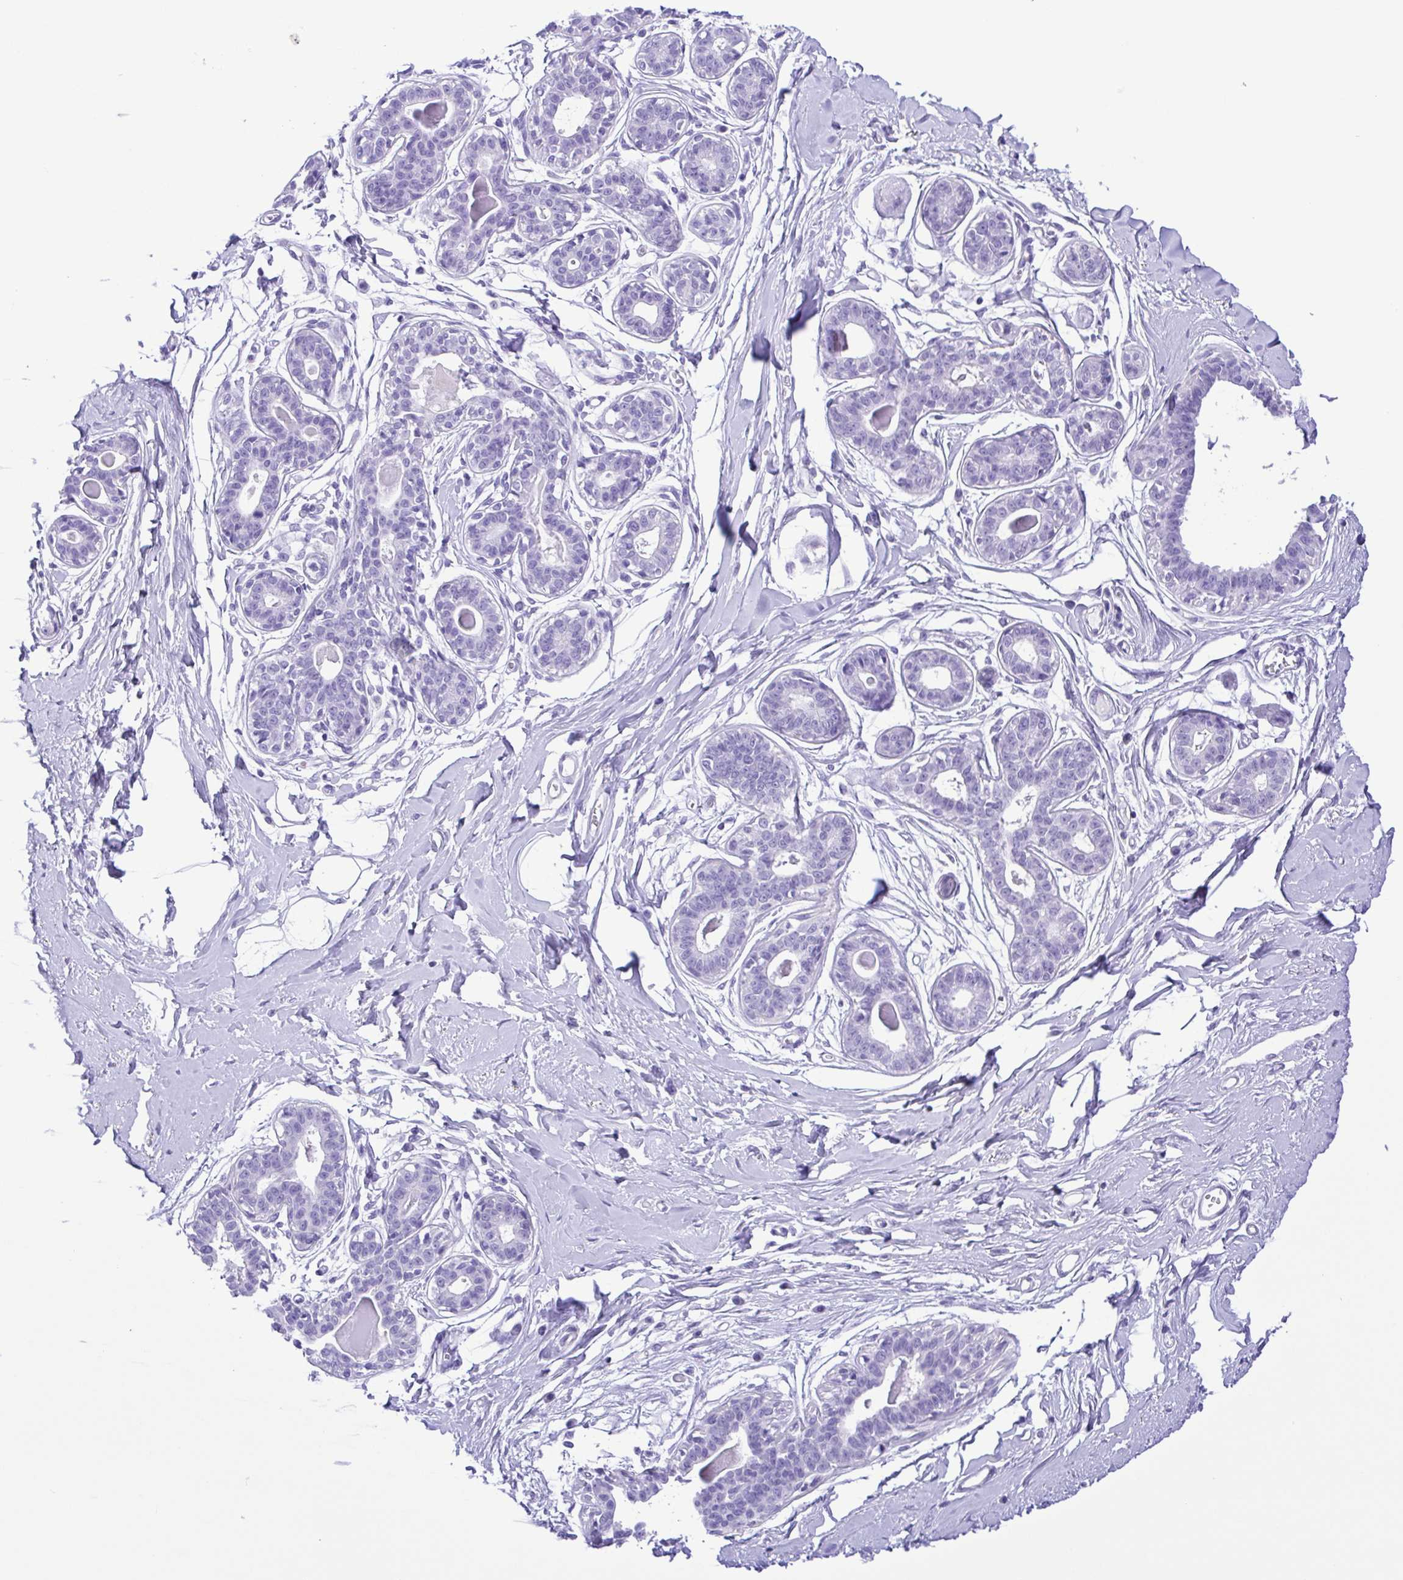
{"staining": {"intensity": "negative", "quantity": "none", "location": "none"}, "tissue": "breast", "cell_type": "Adipocytes", "image_type": "normal", "snomed": [{"axis": "morphology", "description": "Normal tissue, NOS"}, {"axis": "topography", "description": "Breast"}], "caption": "An immunohistochemistry (IHC) histopathology image of benign breast is shown. There is no staining in adipocytes of breast. (DAB (3,3'-diaminobenzidine) IHC, high magnification).", "gene": "OVGP1", "patient": {"sex": "female", "age": 45}}